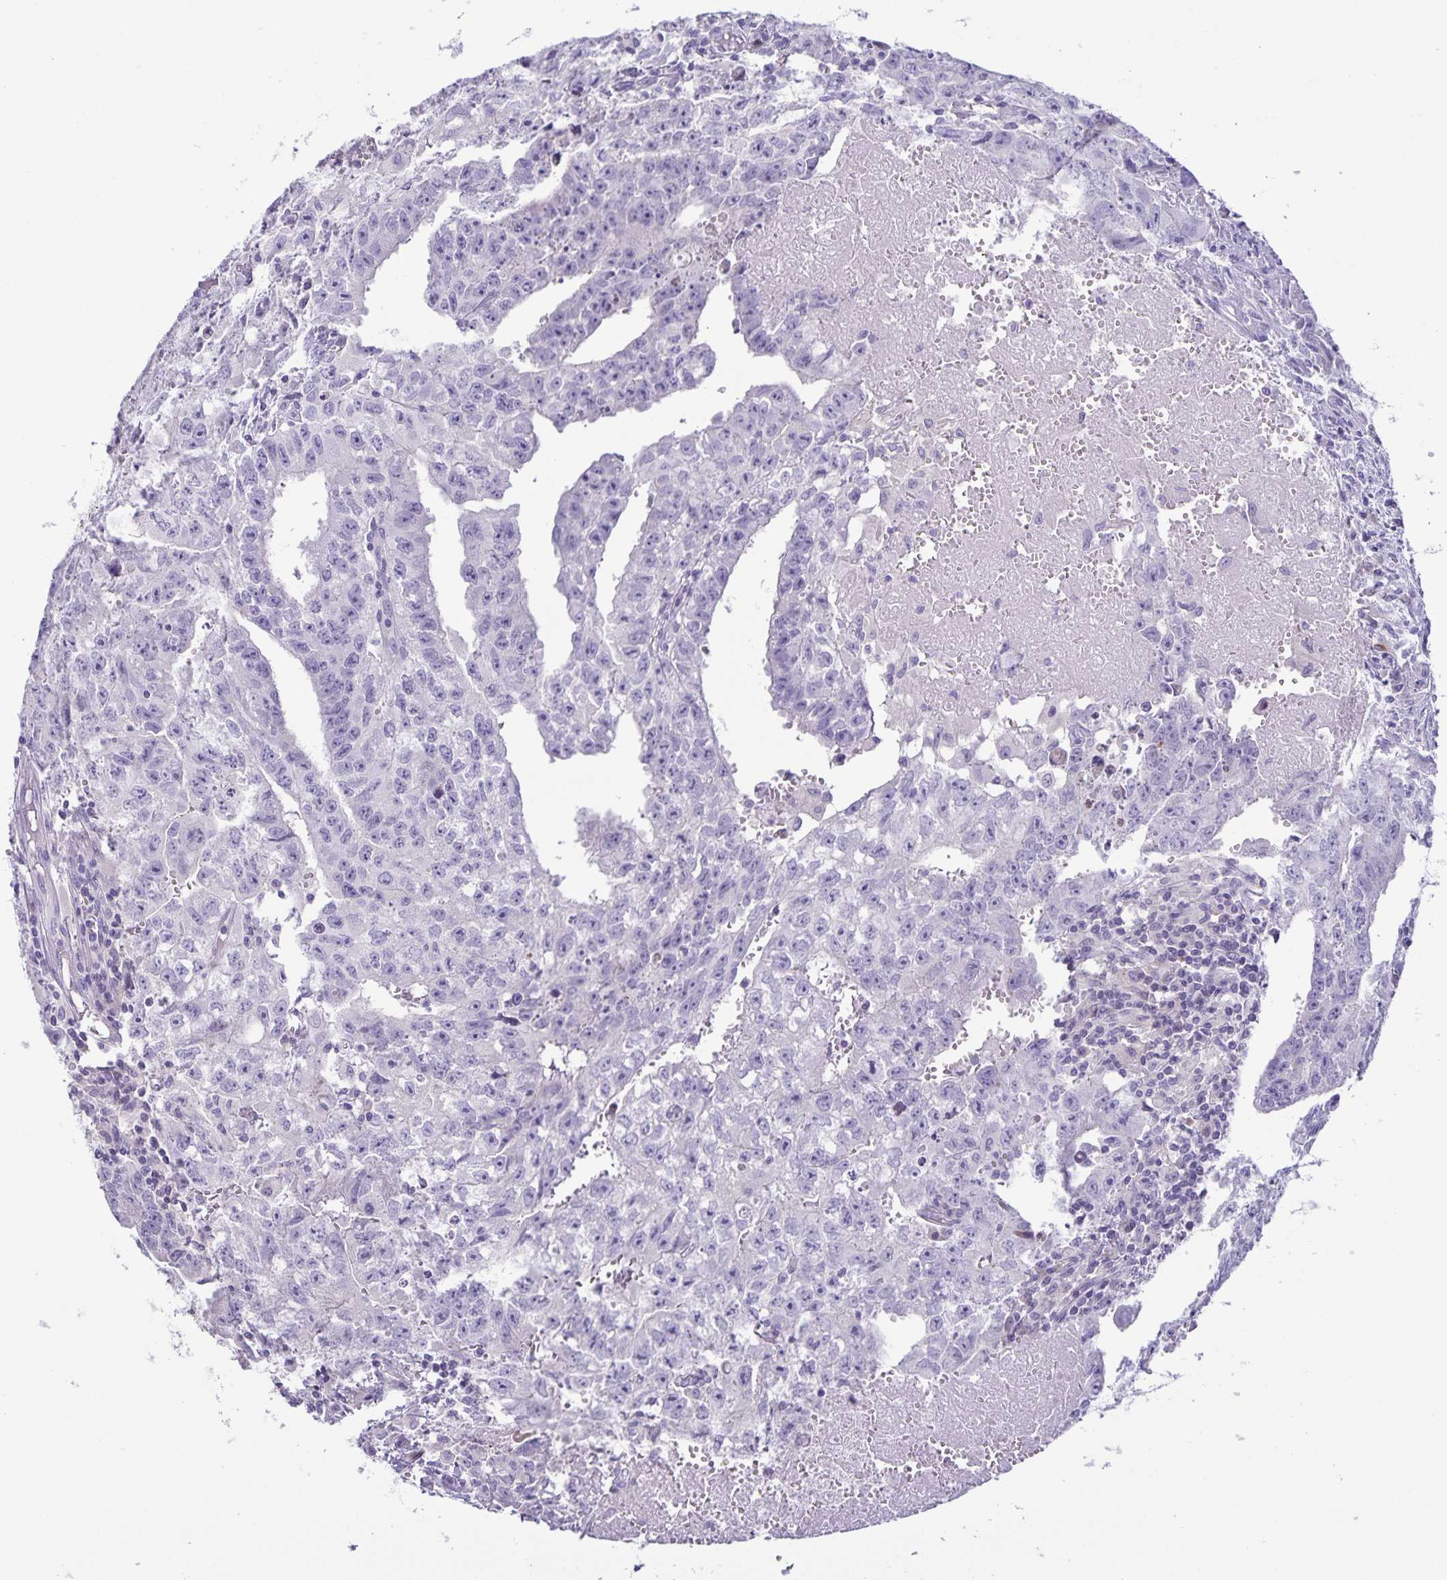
{"staining": {"intensity": "negative", "quantity": "none", "location": "none"}, "tissue": "testis cancer", "cell_type": "Tumor cells", "image_type": "cancer", "snomed": [{"axis": "morphology", "description": "Carcinoma, Embryonal, NOS"}, {"axis": "morphology", "description": "Teratoma, malignant, NOS"}, {"axis": "topography", "description": "Testis"}], "caption": "The histopathology image displays no staining of tumor cells in testis cancer.", "gene": "IBTK", "patient": {"sex": "male", "age": 24}}